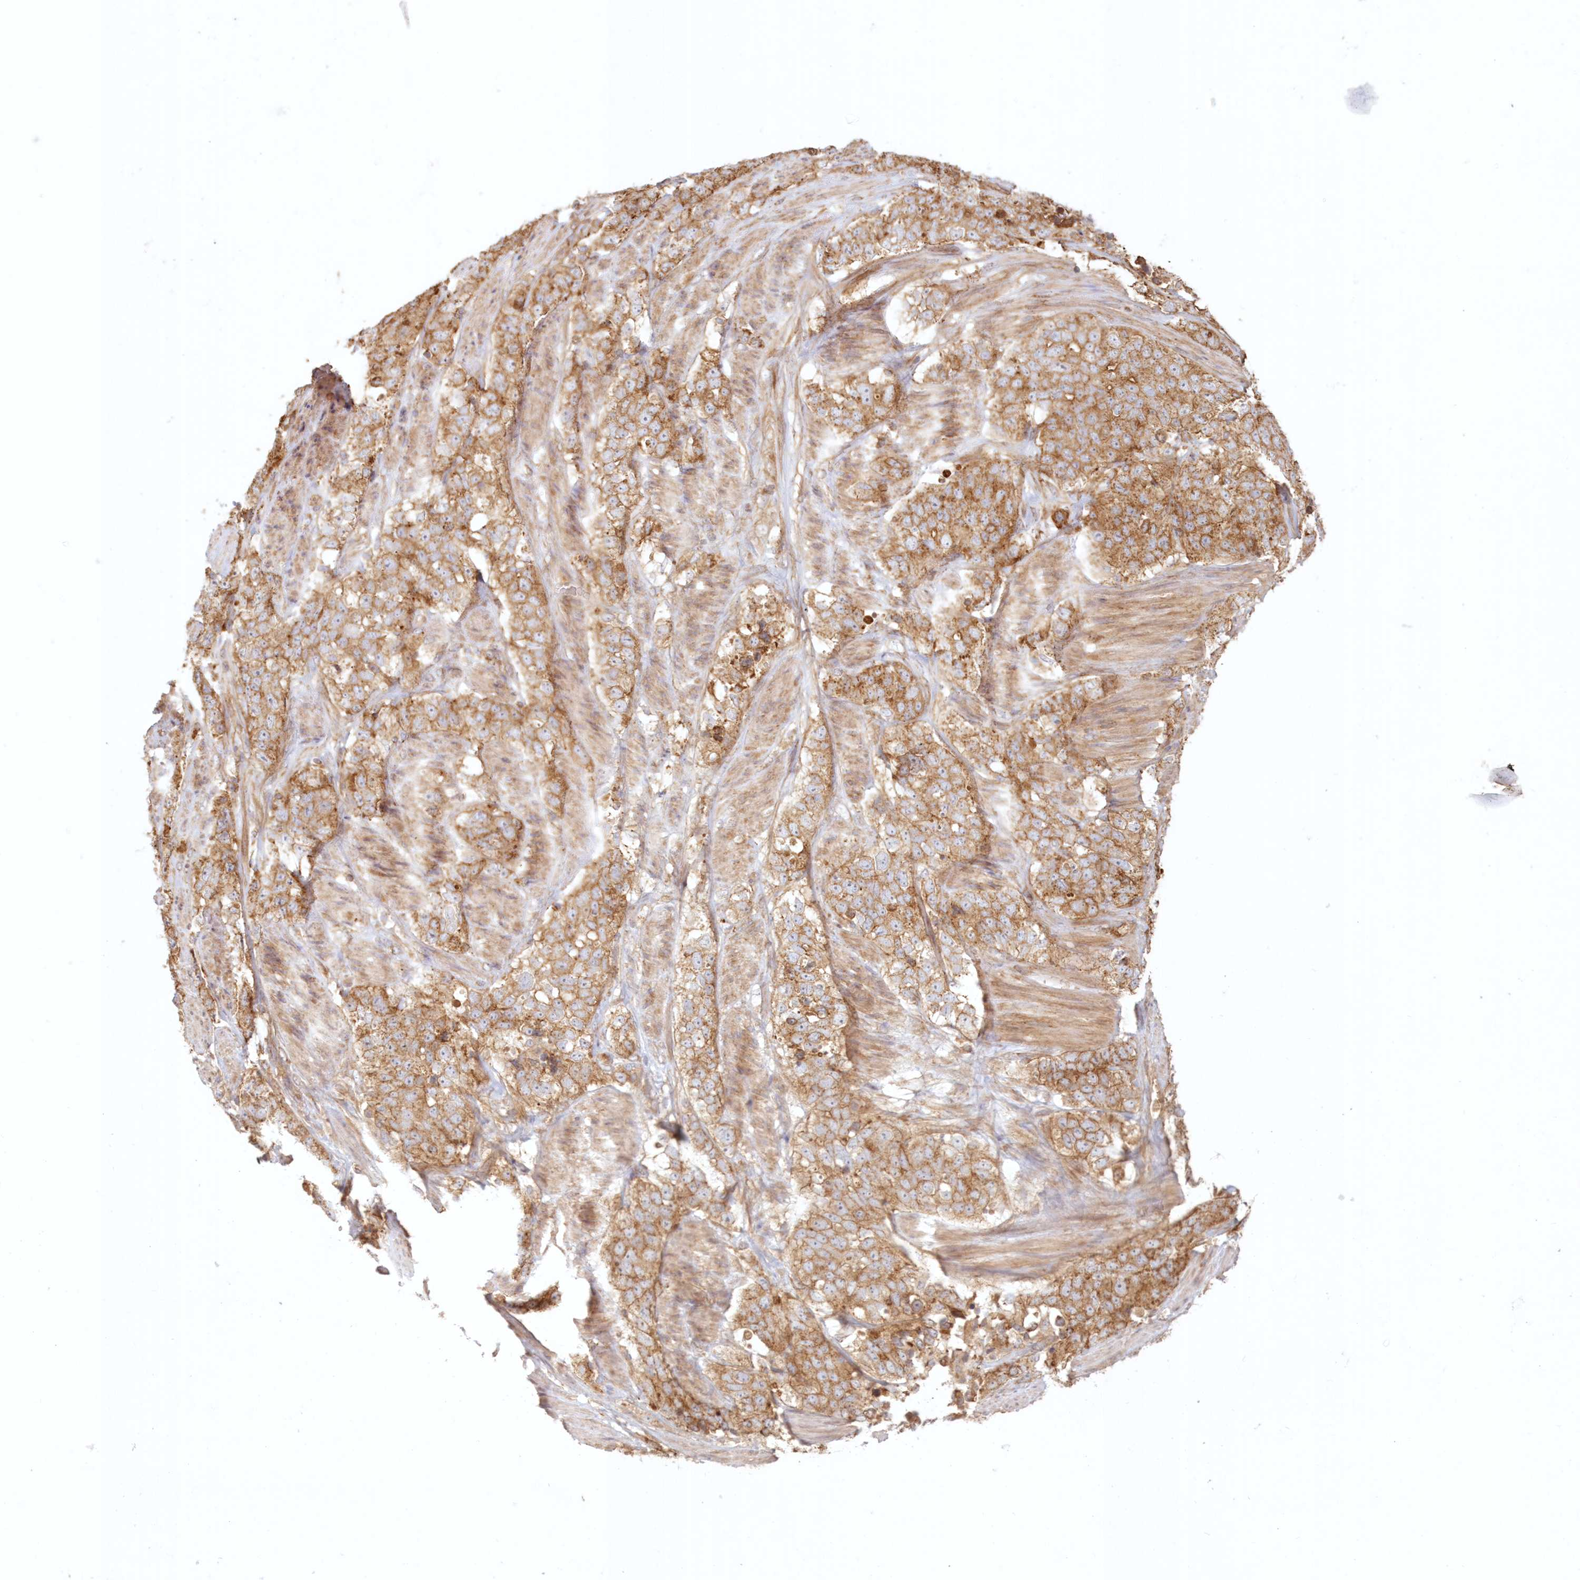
{"staining": {"intensity": "moderate", "quantity": ">75%", "location": "cytoplasmic/membranous"}, "tissue": "stomach cancer", "cell_type": "Tumor cells", "image_type": "cancer", "snomed": [{"axis": "morphology", "description": "Adenocarcinoma, NOS"}, {"axis": "topography", "description": "Stomach"}], "caption": "A brown stain labels moderate cytoplasmic/membranous positivity of a protein in human stomach cancer (adenocarcinoma) tumor cells.", "gene": "KIAA0232", "patient": {"sex": "male", "age": 48}}